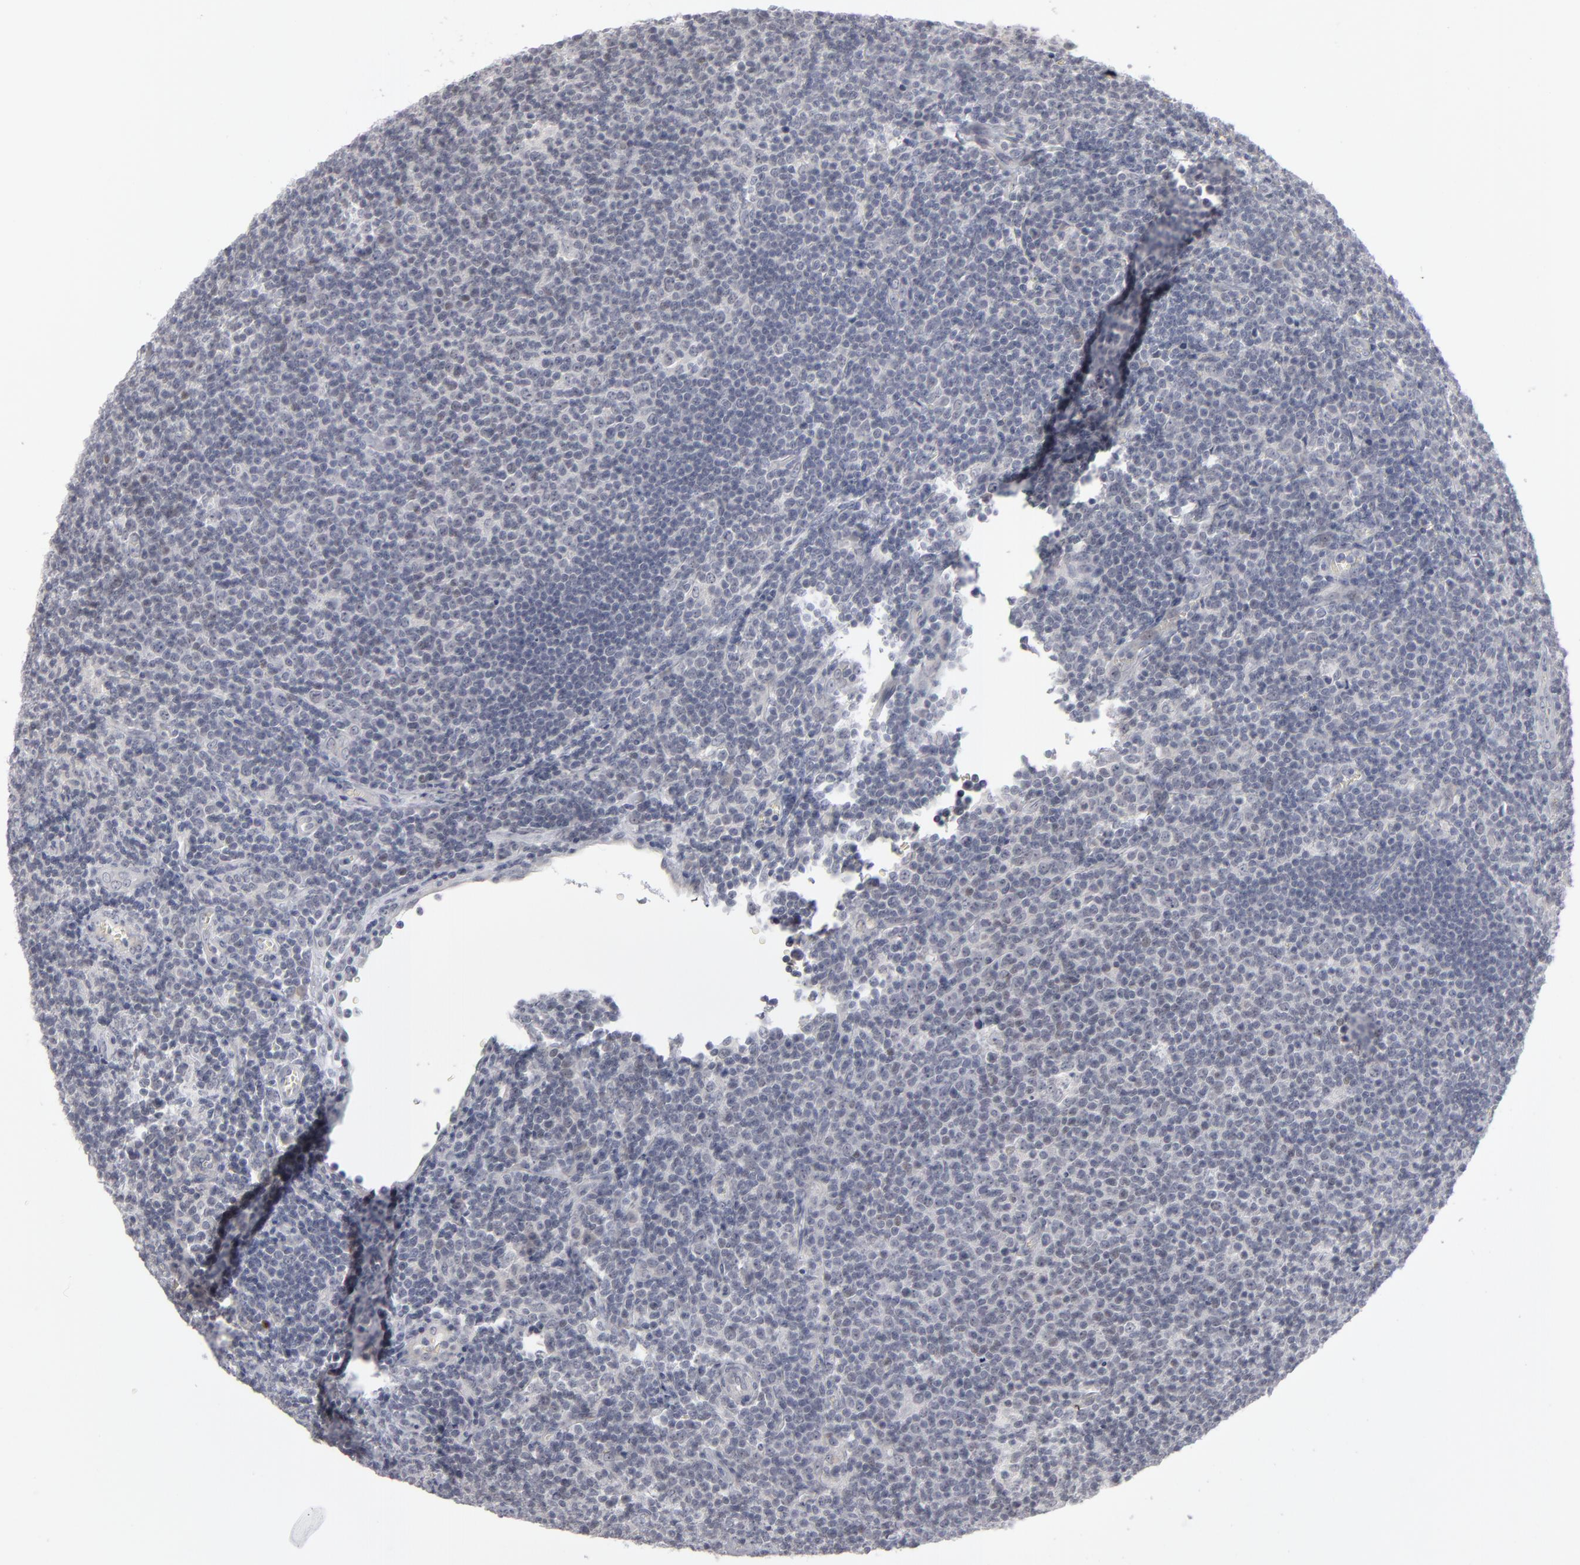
{"staining": {"intensity": "negative", "quantity": "none", "location": "none"}, "tissue": "lymphoma", "cell_type": "Tumor cells", "image_type": "cancer", "snomed": [{"axis": "morphology", "description": "Malignant lymphoma, non-Hodgkin's type, Low grade"}, {"axis": "topography", "description": "Lymph node"}], "caption": "Image shows no protein staining in tumor cells of lymphoma tissue.", "gene": "KIAA1210", "patient": {"sex": "male", "age": 74}}